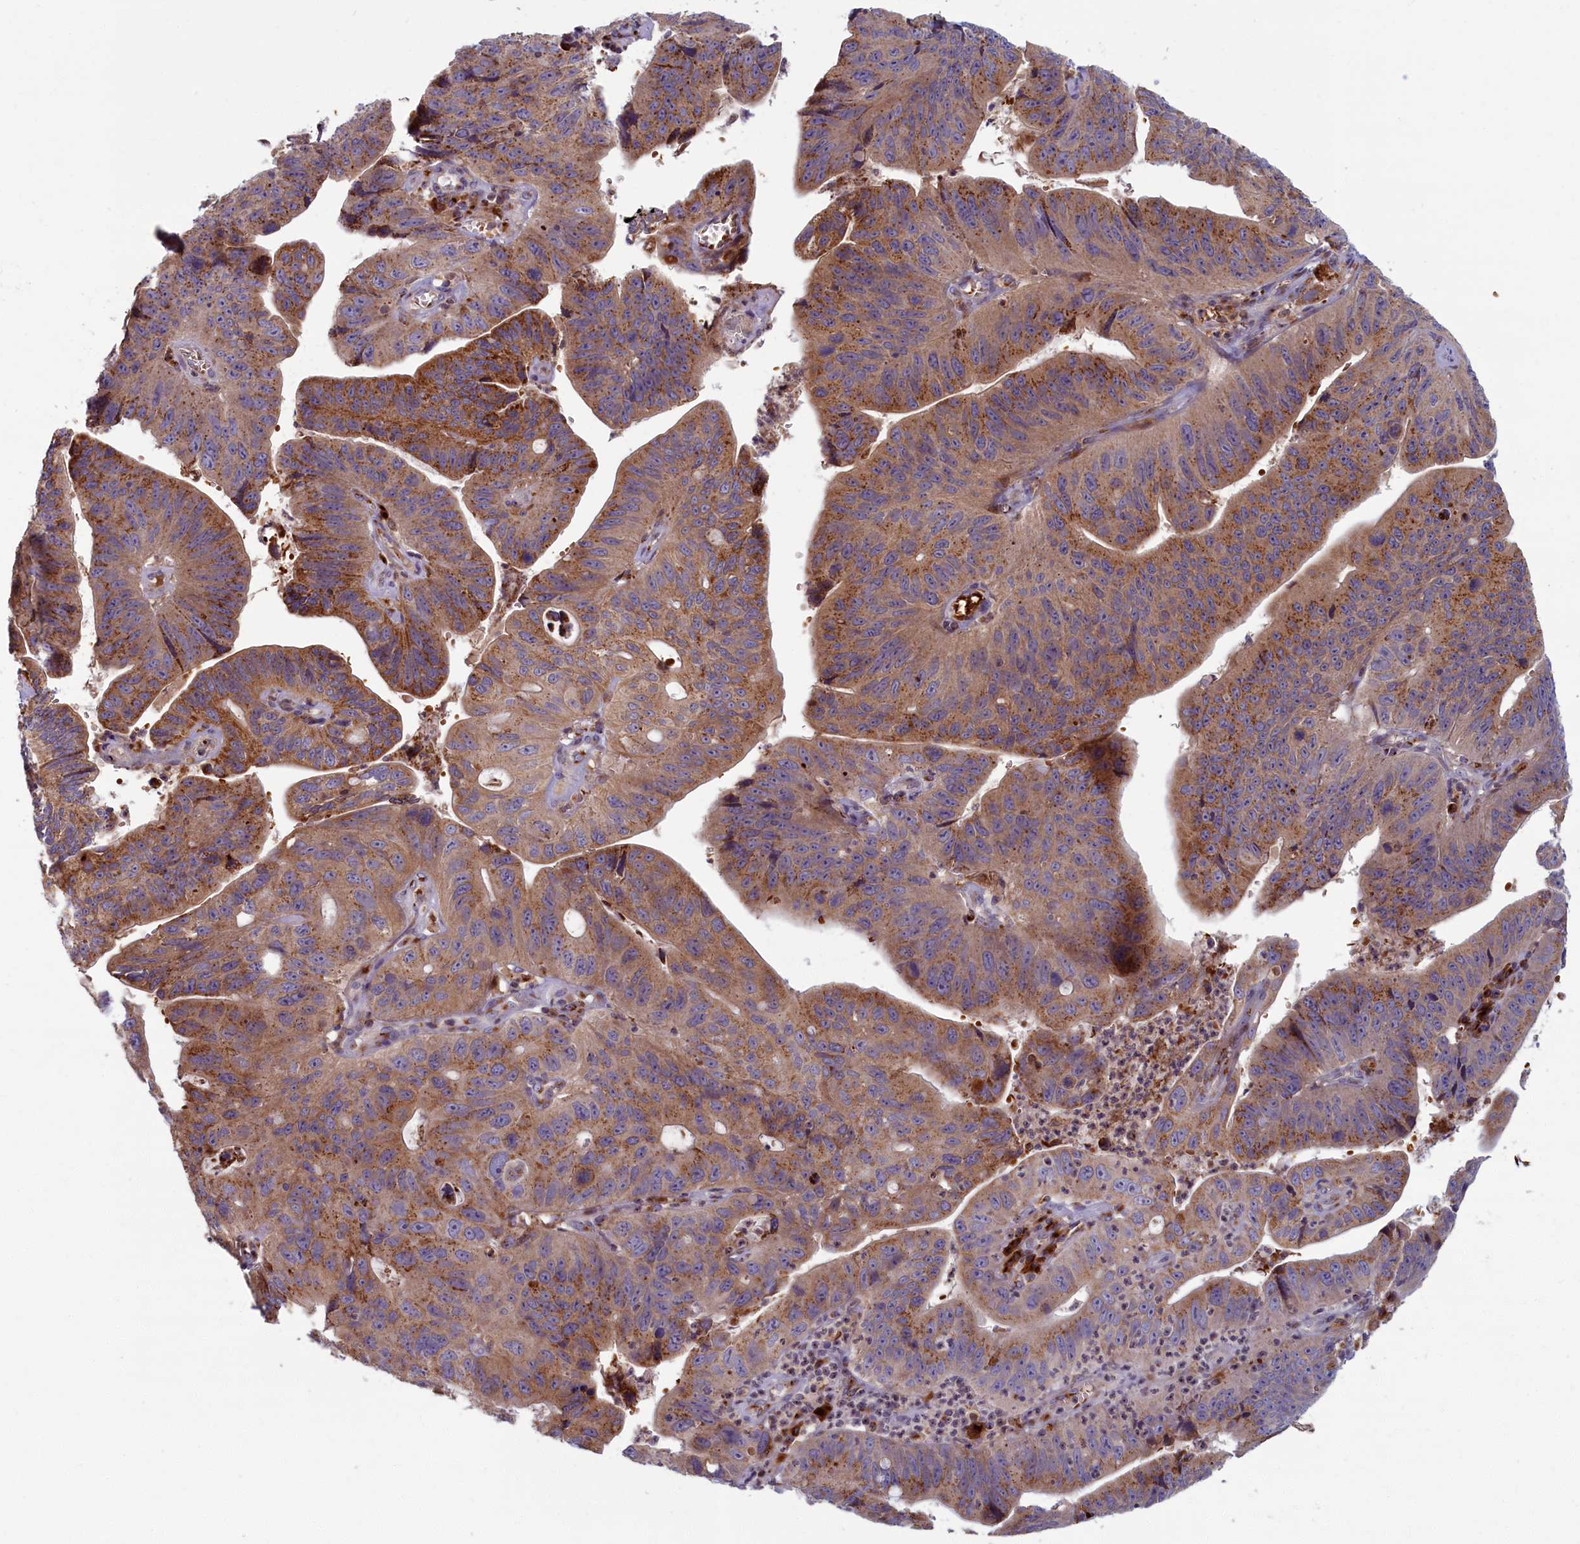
{"staining": {"intensity": "moderate", "quantity": ">75%", "location": "cytoplasmic/membranous"}, "tissue": "stomach cancer", "cell_type": "Tumor cells", "image_type": "cancer", "snomed": [{"axis": "morphology", "description": "Adenocarcinoma, NOS"}, {"axis": "topography", "description": "Stomach"}], "caption": "An IHC photomicrograph of tumor tissue is shown. Protein staining in brown shows moderate cytoplasmic/membranous positivity in stomach adenocarcinoma within tumor cells.", "gene": "BLVRB", "patient": {"sex": "male", "age": 59}}